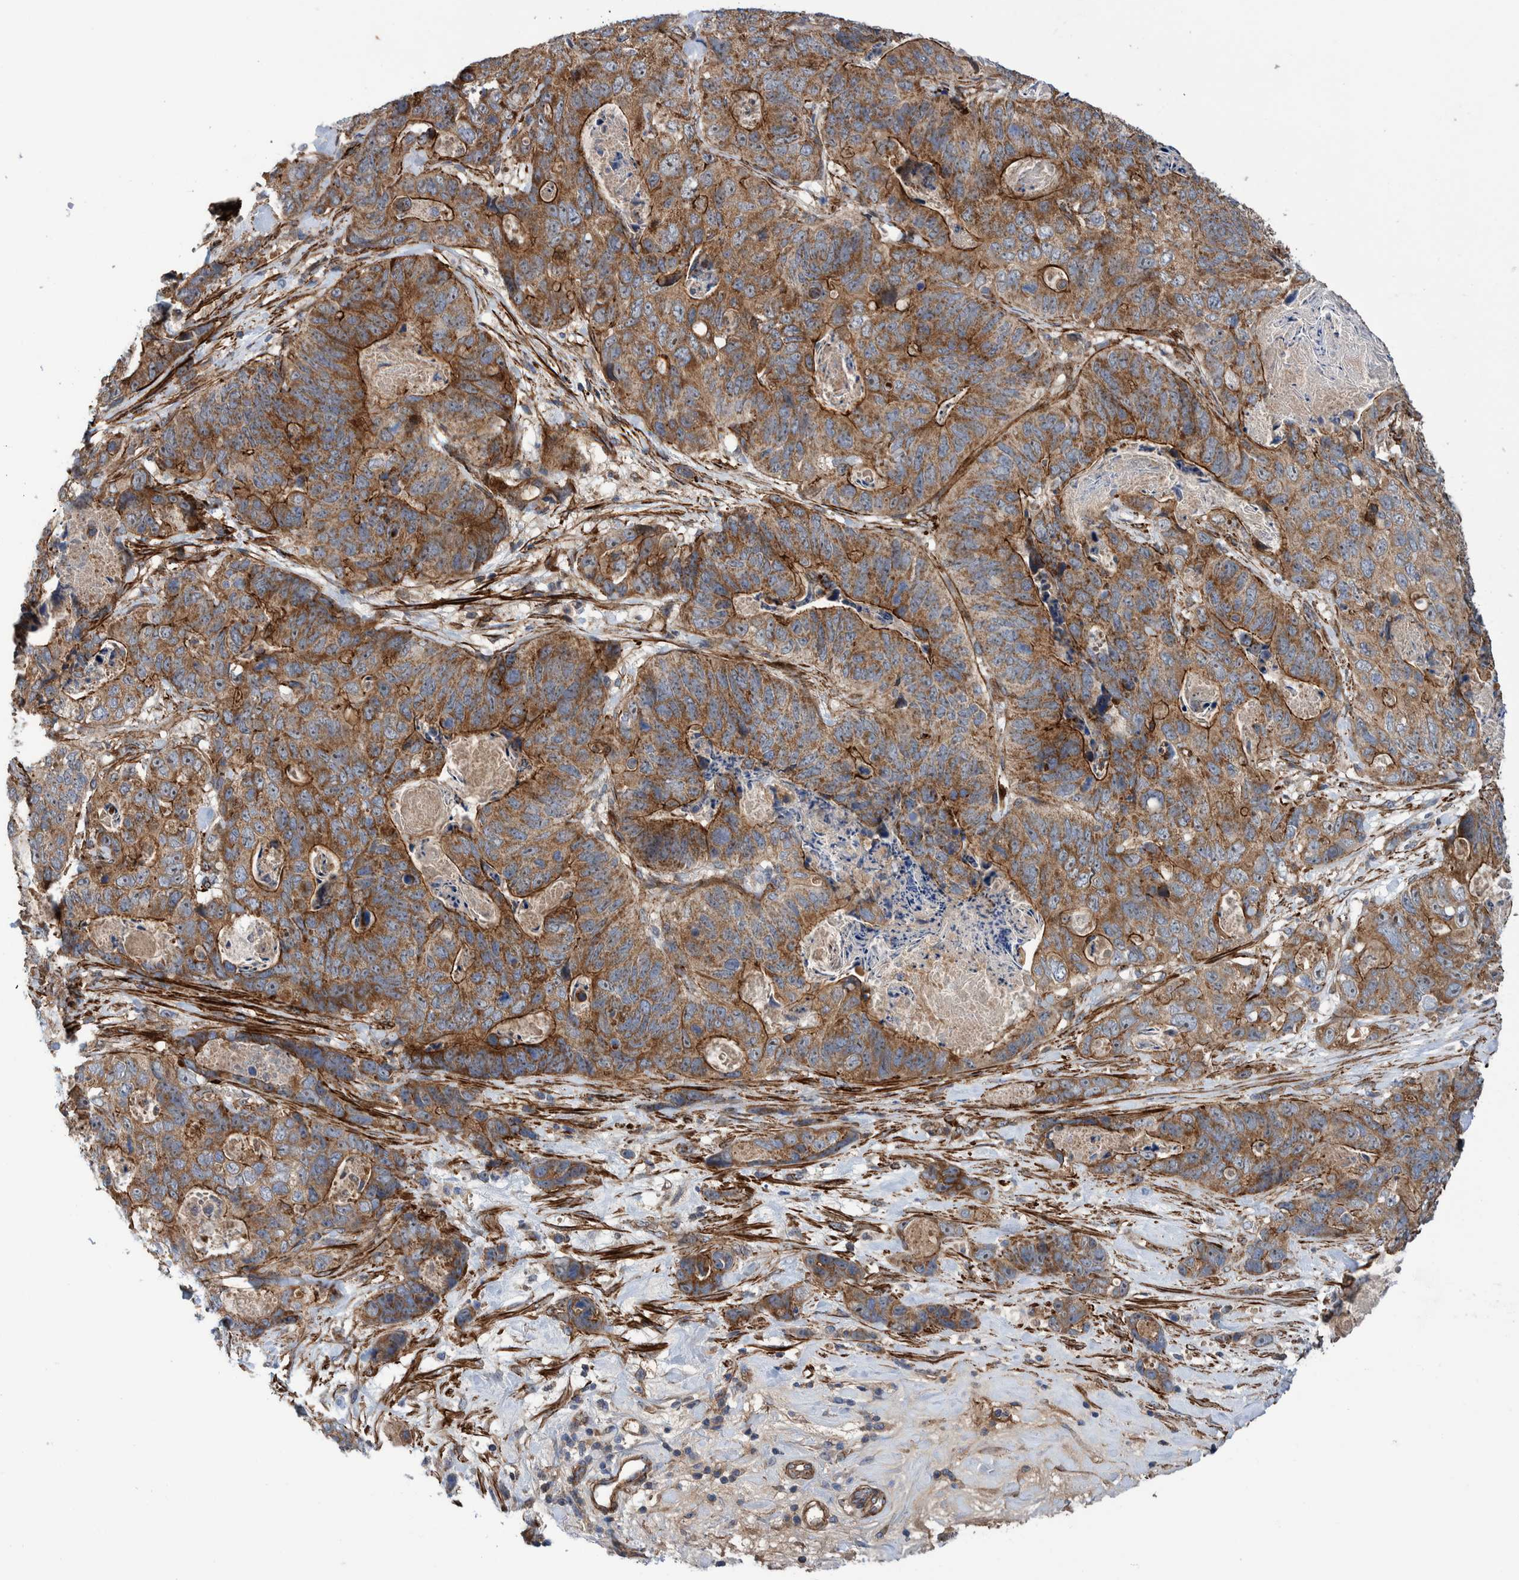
{"staining": {"intensity": "moderate", "quantity": ">75%", "location": "cytoplasmic/membranous"}, "tissue": "stomach cancer", "cell_type": "Tumor cells", "image_type": "cancer", "snomed": [{"axis": "morphology", "description": "Normal tissue, NOS"}, {"axis": "morphology", "description": "Adenocarcinoma, NOS"}, {"axis": "topography", "description": "Stomach"}], "caption": "High-power microscopy captured an IHC histopathology image of adenocarcinoma (stomach), revealing moderate cytoplasmic/membranous staining in approximately >75% of tumor cells.", "gene": "SLC25A10", "patient": {"sex": "female", "age": 89}}